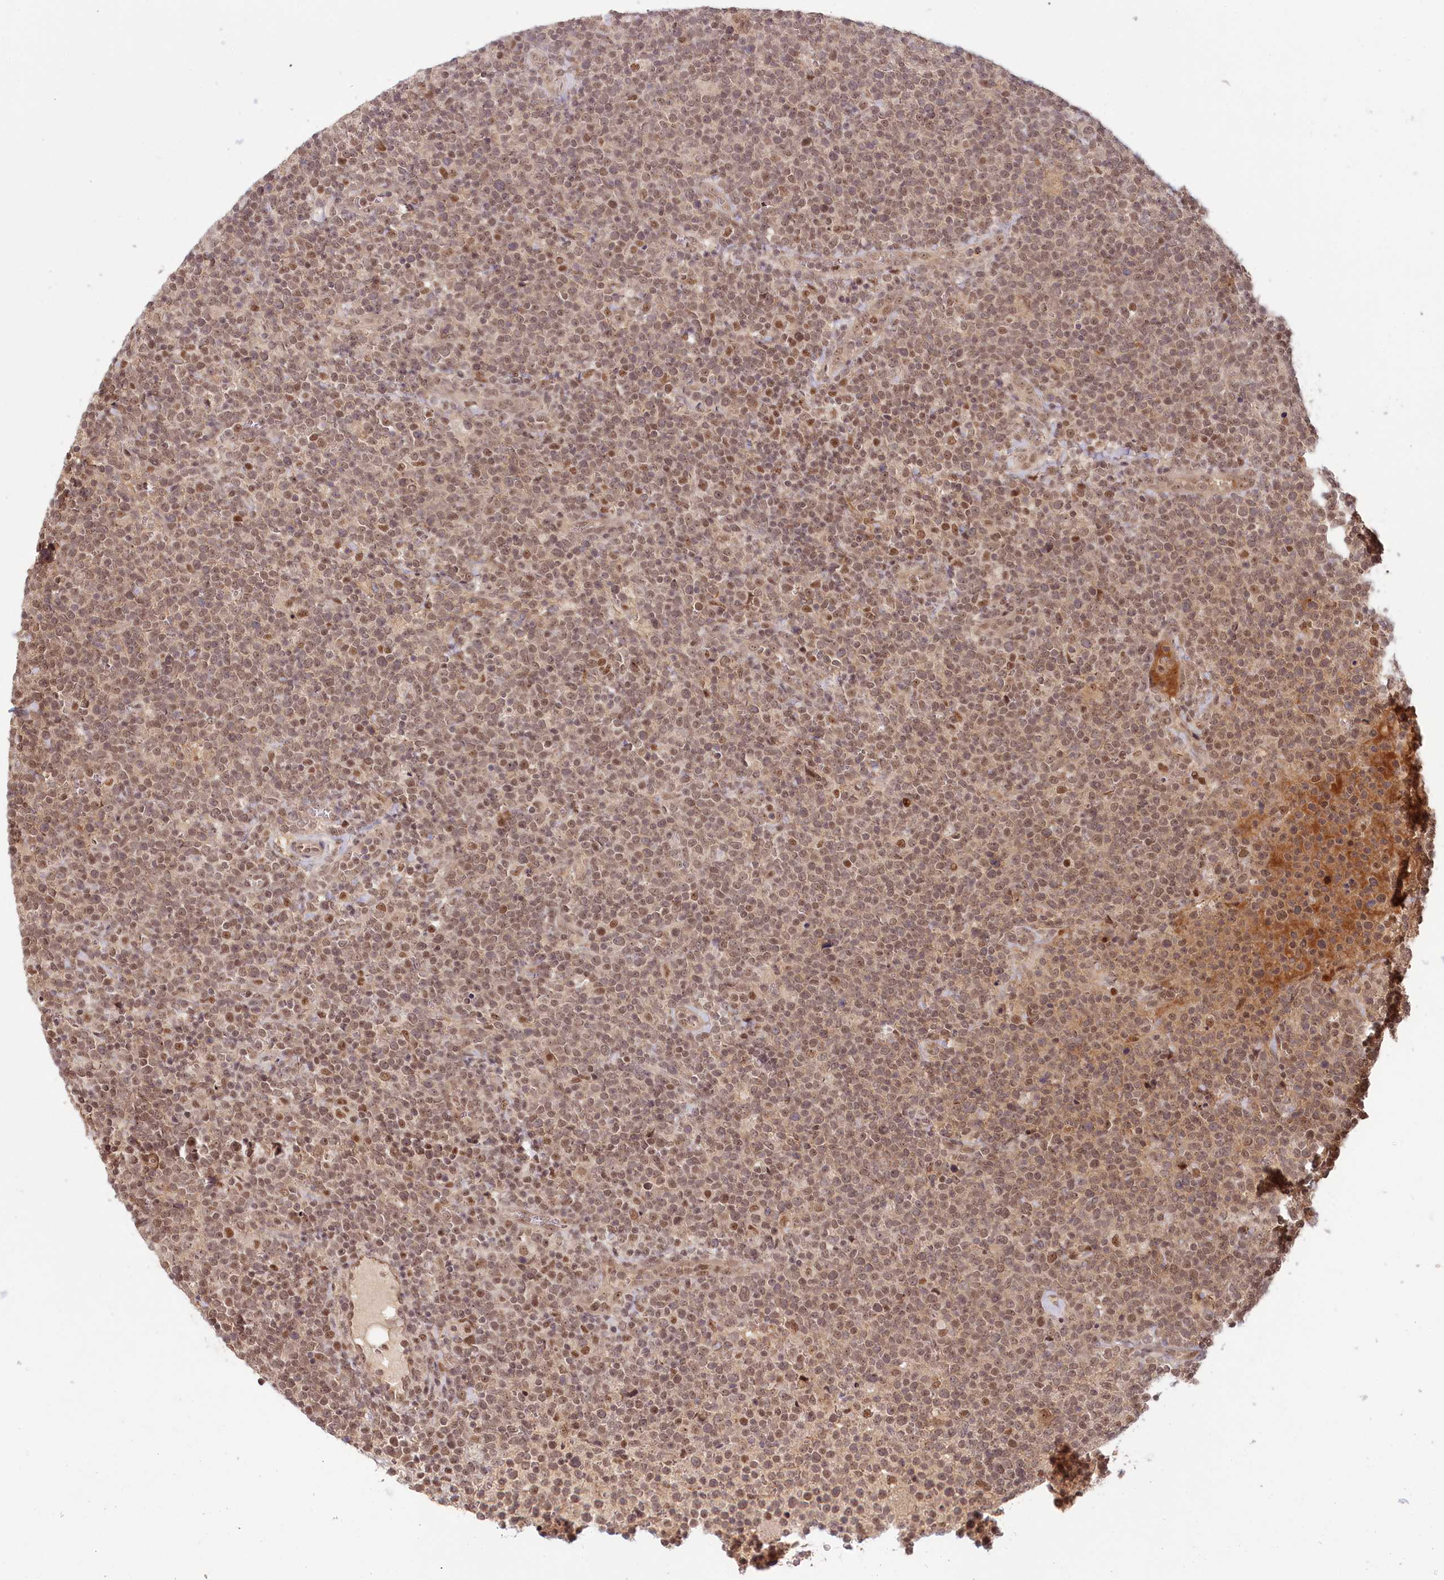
{"staining": {"intensity": "moderate", "quantity": ">75%", "location": "nuclear"}, "tissue": "lymphoma", "cell_type": "Tumor cells", "image_type": "cancer", "snomed": [{"axis": "morphology", "description": "Malignant lymphoma, non-Hodgkin's type, High grade"}, {"axis": "topography", "description": "Lymph node"}], "caption": "DAB (3,3'-diaminobenzidine) immunohistochemical staining of lymphoma demonstrates moderate nuclear protein expression in approximately >75% of tumor cells.", "gene": "WAPL", "patient": {"sex": "male", "age": 61}}